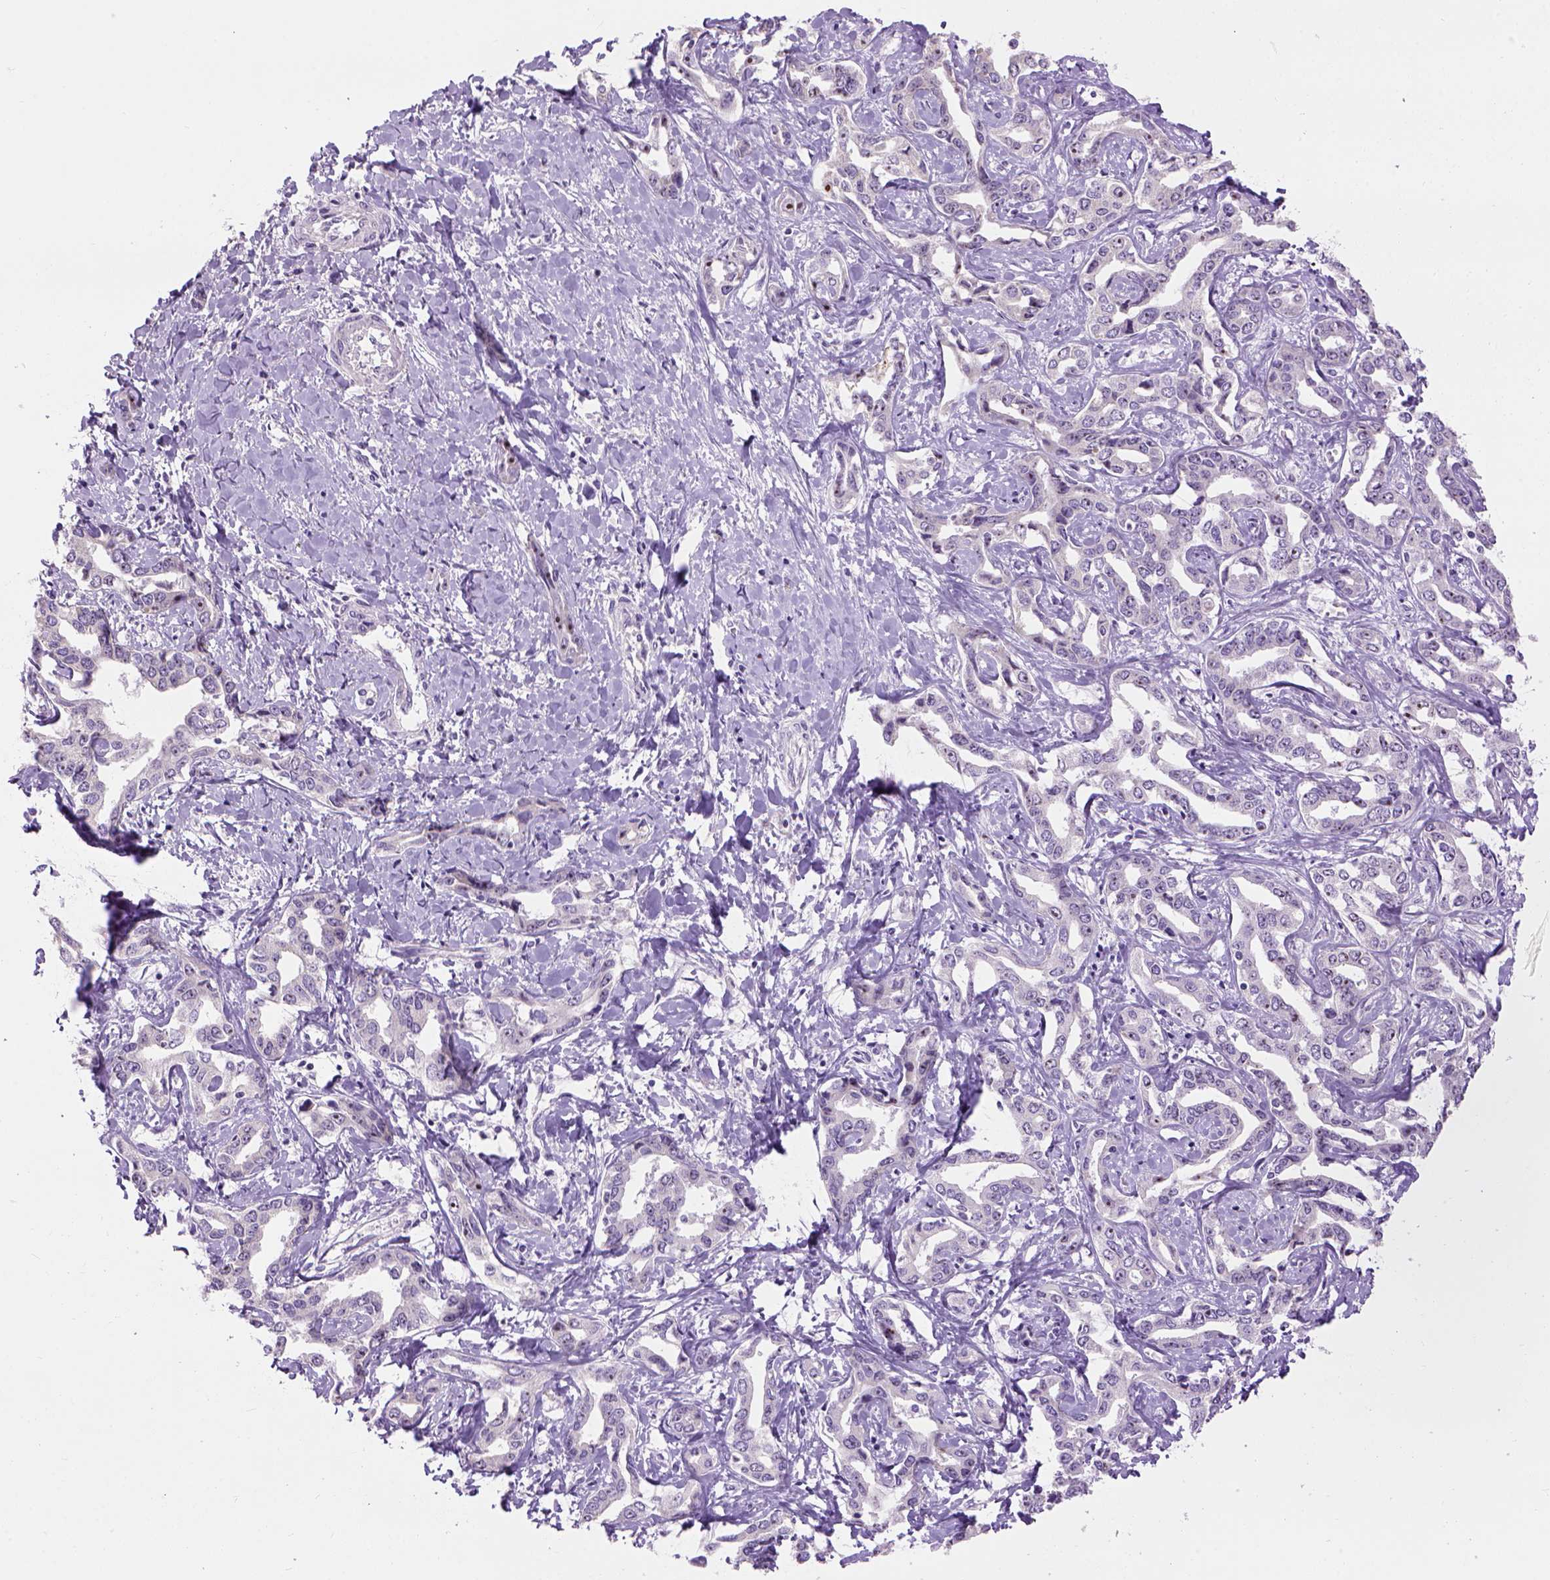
{"staining": {"intensity": "moderate", "quantity": "<25%", "location": "nuclear"}, "tissue": "liver cancer", "cell_type": "Tumor cells", "image_type": "cancer", "snomed": [{"axis": "morphology", "description": "Cholangiocarcinoma"}, {"axis": "topography", "description": "Liver"}], "caption": "Liver cancer (cholangiocarcinoma) tissue reveals moderate nuclear staining in about <25% of tumor cells, visualized by immunohistochemistry.", "gene": "UTP4", "patient": {"sex": "male", "age": 59}}